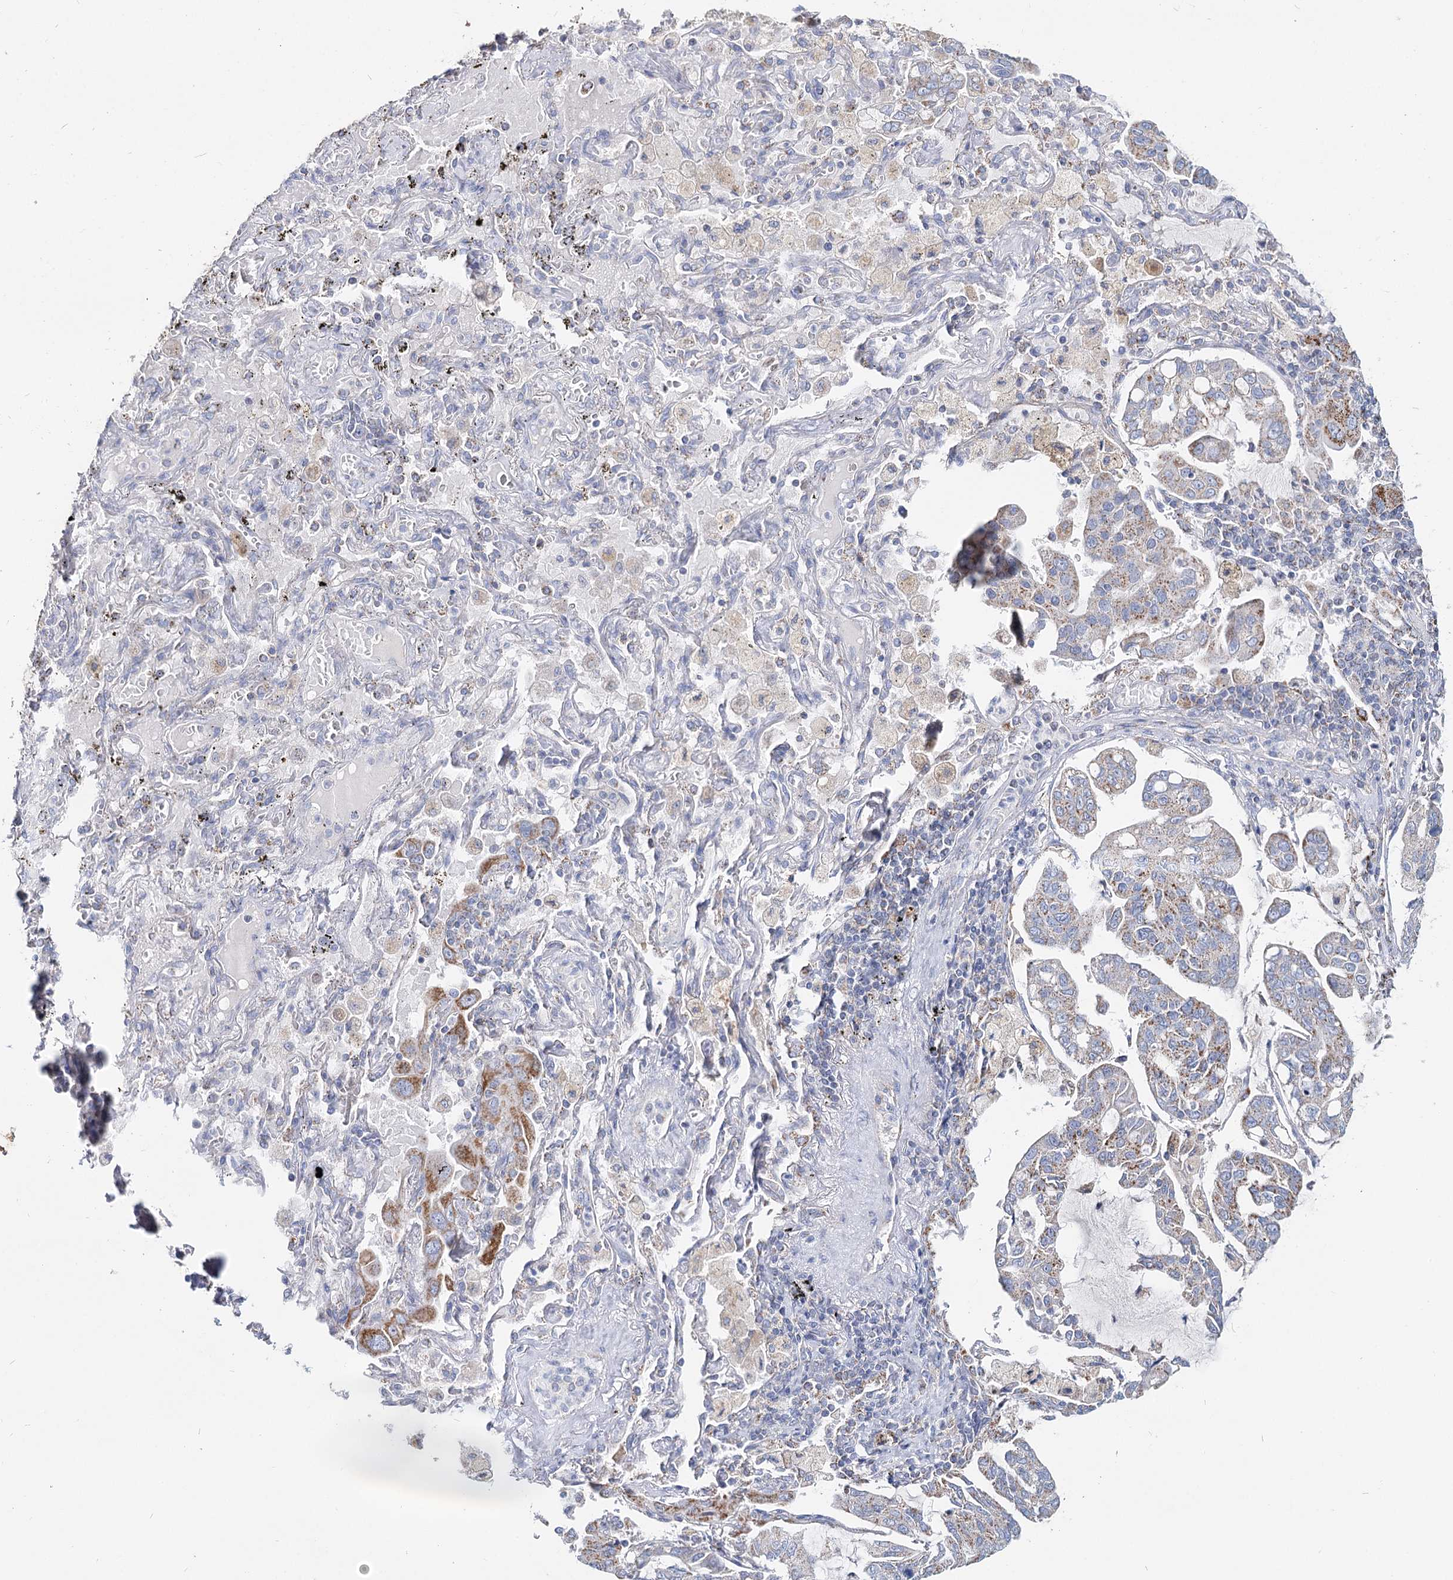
{"staining": {"intensity": "moderate", "quantity": "<25%", "location": "cytoplasmic/membranous"}, "tissue": "lung cancer", "cell_type": "Tumor cells", "image_type": "cancer", "snomed": [{"axis": "morphology", "description": "Adenocarcinoma, NOS"}, {"axis": "topography", "description": "Lung"}], "caption": "Lung cancer (adenocarcinoma) stained with DAB (3,3'-diaminobenzidine) IHC demonstrates low levels of moderate cytoplasmic/membranous staining in about <25% of tumor cells.", "gene": "MCCC2", "patient": {"sex": "male", "age": 64}}